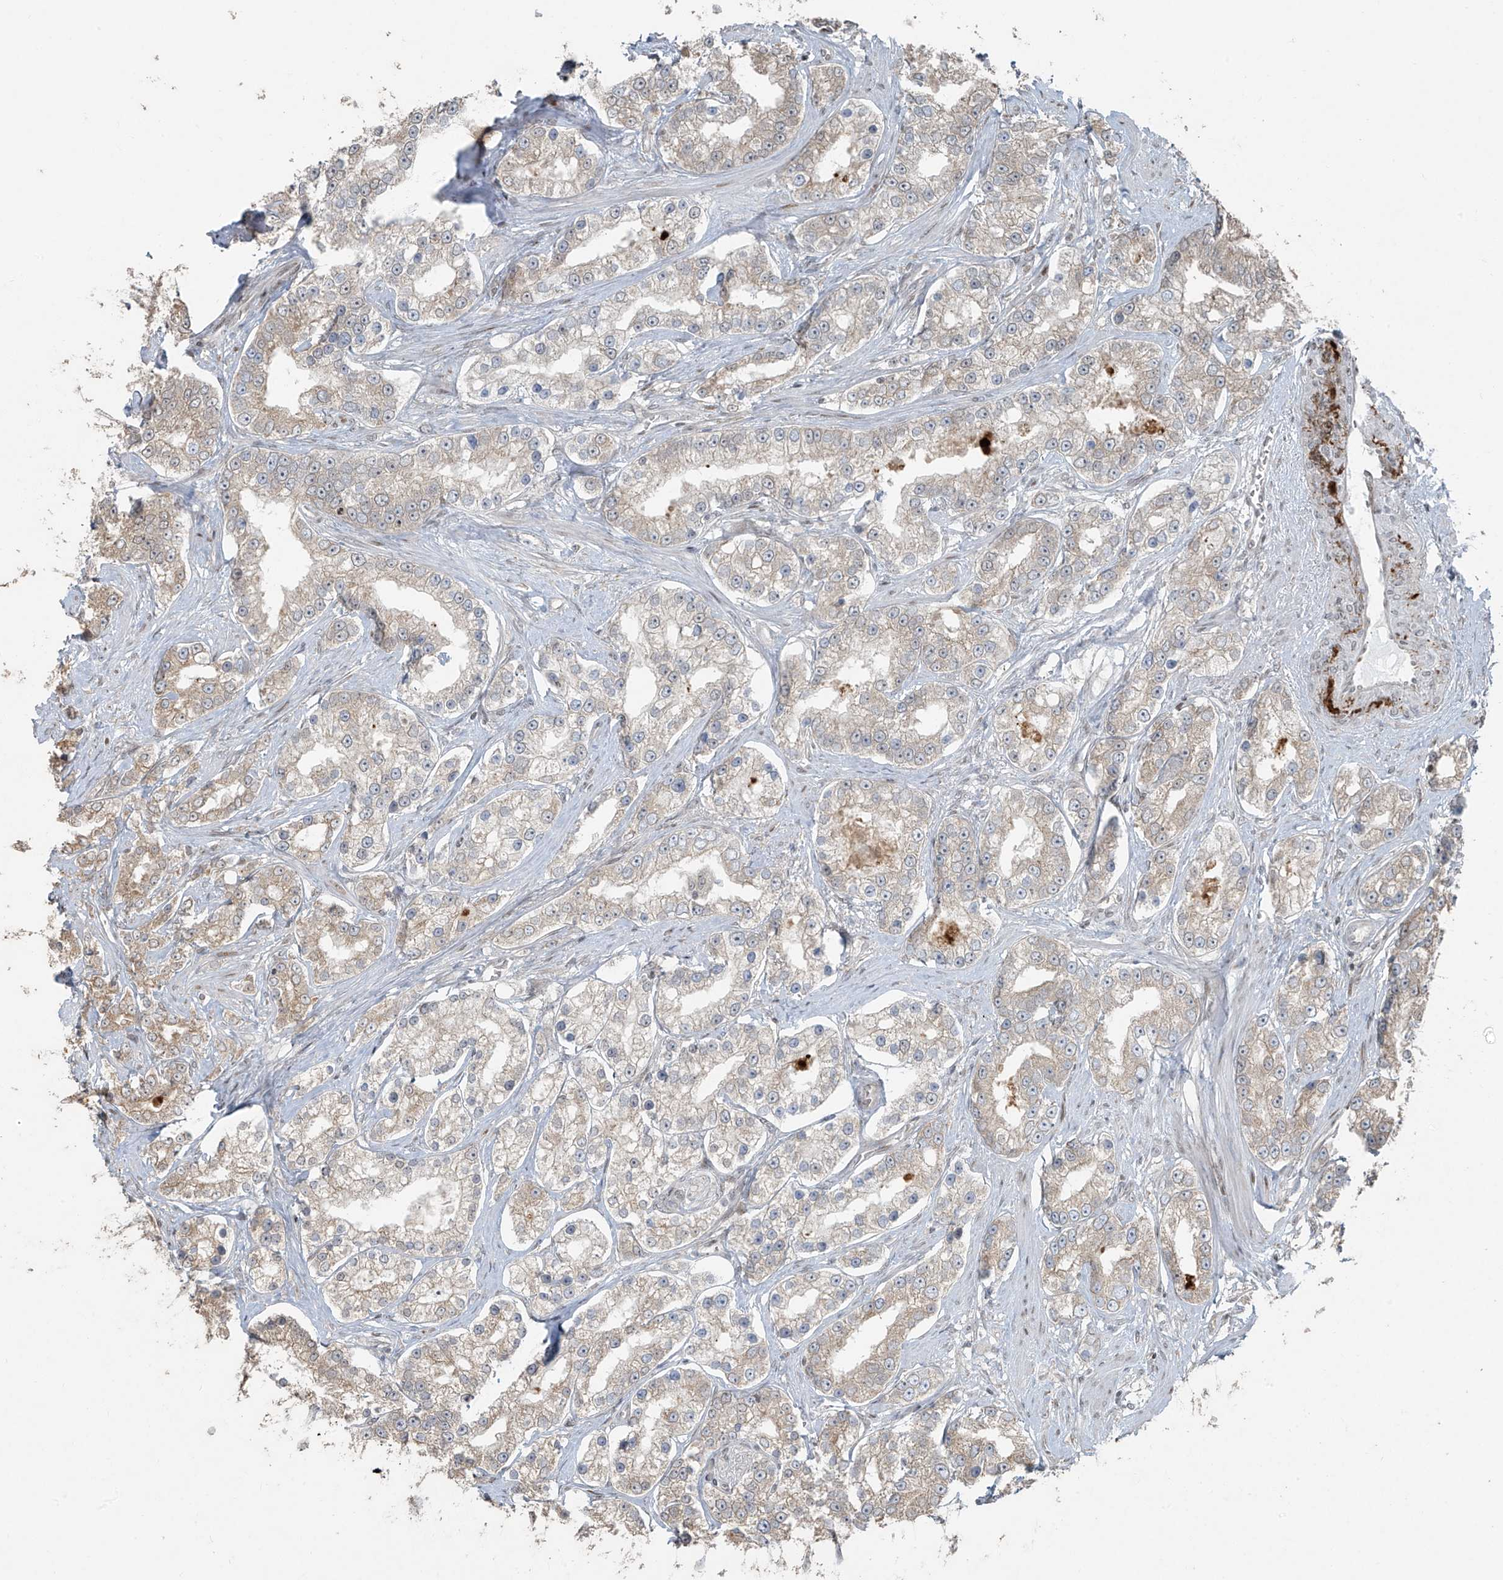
{"staining": {"intensity": "negative", "quantity": "none", "location": "none"}, "tissue": "prostate cancer", "cell_type": "Tumor cells", "image_type": "cancer", "snomed": [{"axis": "morphology", "description": "Normal tissue, NOS"}, {"axis": "morphology", "description": "Adenocarcinoma, High grade"}, {"axis": "topography", "description": "Prostate"}], "caption": "High magnification brightfield microscopy of prostate adenocarcinoma (high-grade) stained with DAB (brown) and counterstained with hematoxylin (blue): tumor cells show no significant expression.", "gene": "TTC22", "patient": {"sex": "male", "age": 83}}